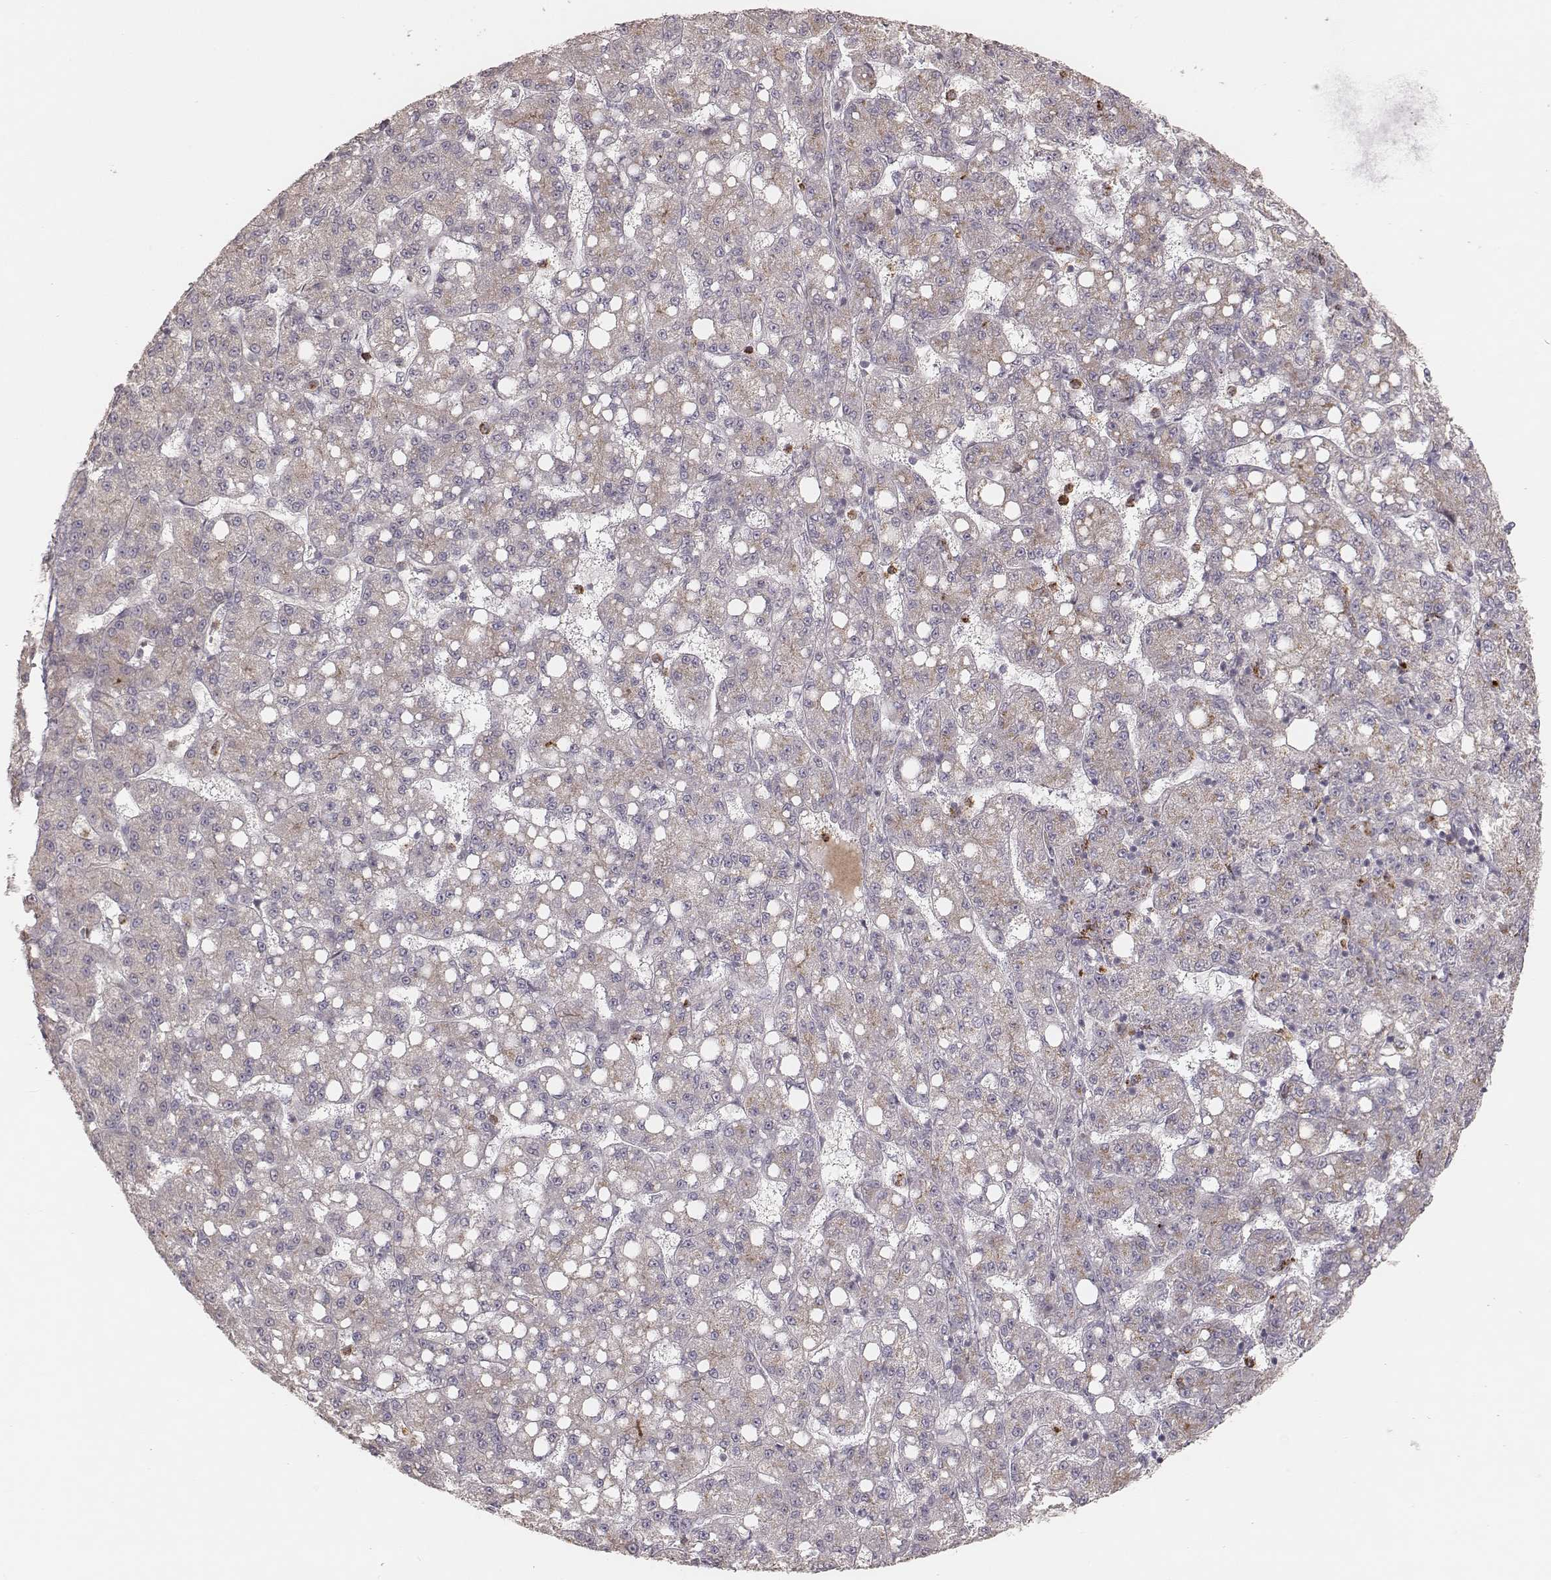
{"staining": {"intensity": "weak", "quantity": ">75%", "location": "cytoplasmic/membranous"}, "tissue": "liver cancer", "cell_type": "Tumor cells", "image_type": "cancer", "snomed": [{"axis": "morphology", "description": "Carcinoma, Hepatocellular, NOS"}, {"axis": "topography", "description": "Liver"}], "caption": "Liver cancer (hepatocellular carcinoma) was stained to show a protein in brown. There is low levels of weak cytoplasmic/membranous positivity in approximately >75% of tumor cells. (Brightfield microscopy of DAB IHC at high magnification).", "gene": "ABCA7", "patient": {"sex": "female", "age": 65}}